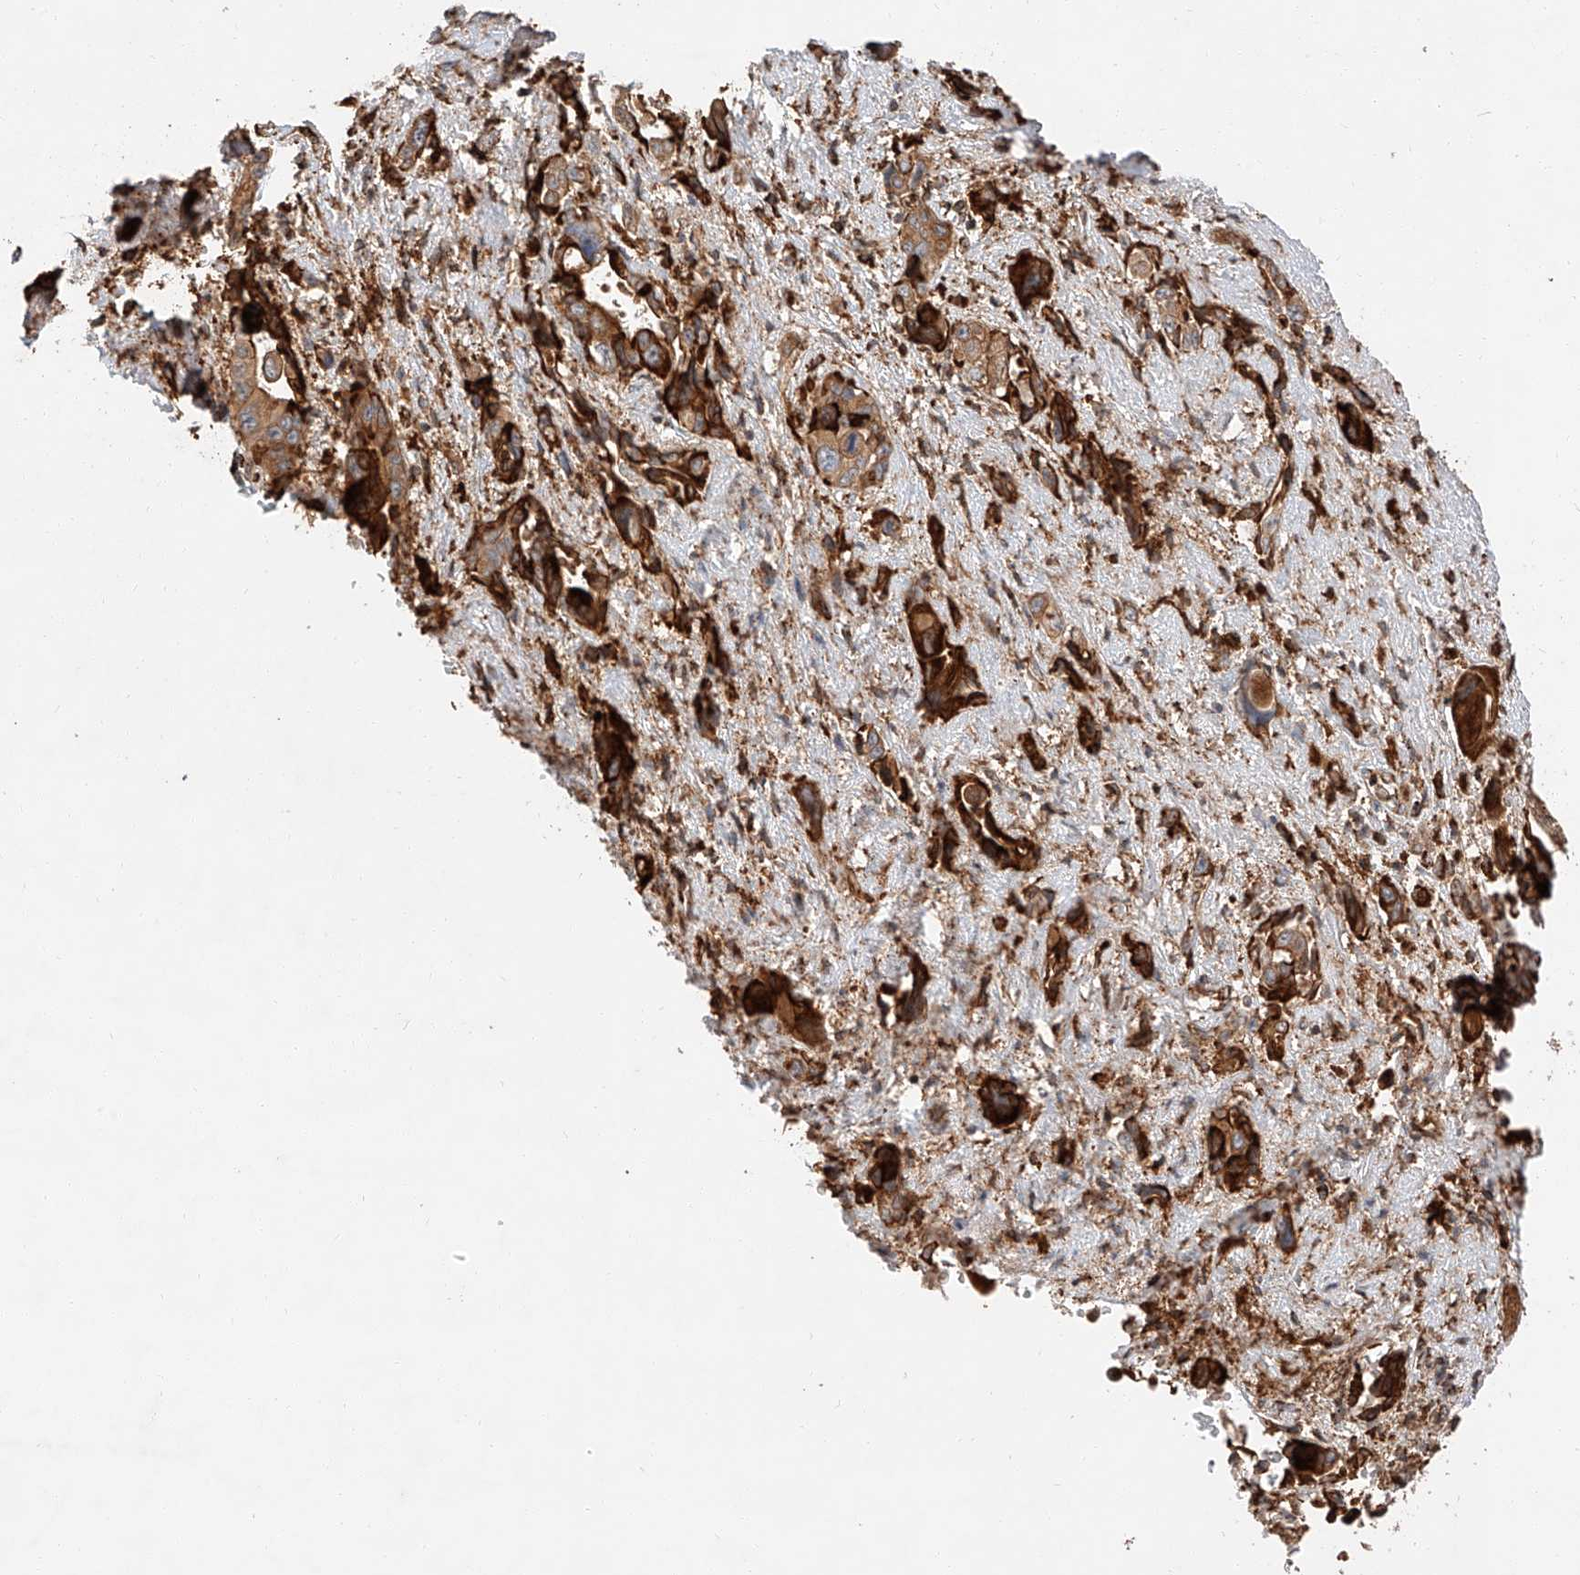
{"staining": {"intensity": "strong", "quantity": ">75%", "location": "cytoplasmic/membranous"}, "tissue": "pancreatic cancer", "cell_type": "Tumor cells", "image_type": "cancer", "snomed": [{"axis": "morphology", "description": "Adenocarcinoma, NOS"}, {"axis": "topography", "description": "Pancreas"}], "caption": "Human pancreatic adenocarcinoma stained with a brown dye reveals strong cytoplasmic/membranous positive positivity in about >75% of tumor cells.", "gene": "ZNF84", "patient": {"sex": "male", "age": 46}}